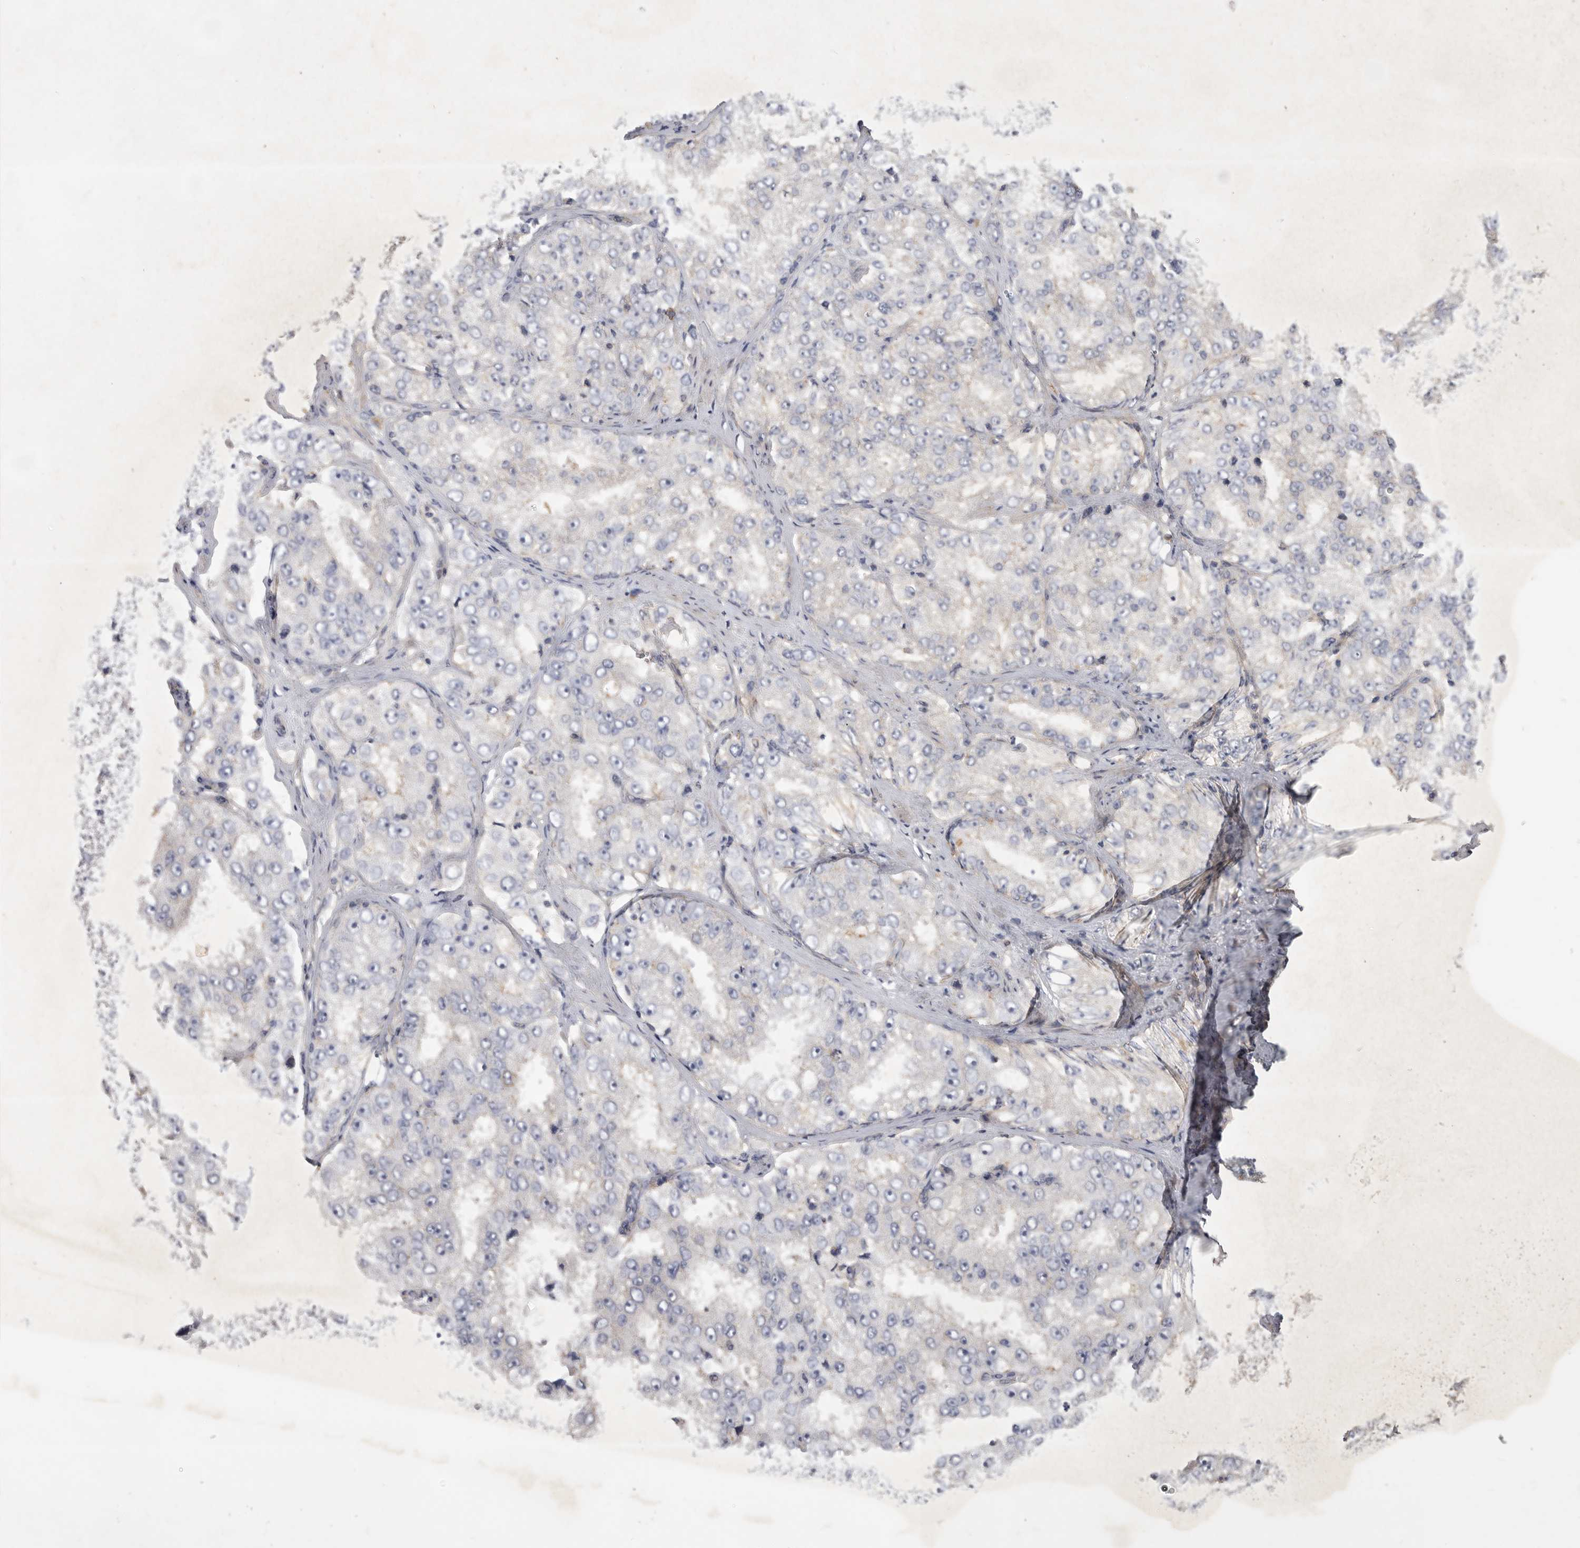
{"staining": {"intensity": "weak", "quantity": "<25%", "location": "cytoplasmic/membranous"}, "tissue": "prostate cancer", "cell_type": "Tumor cells", "image_type": "cancer", "snomed": [{"axis": "morphology", "description": "Adenocarcinoma, High grade"}, {"axis": "topography", "description": "Prostate"}], "caption": "Immunohistochemistry photomicrograph of prostate adenocarcinoma (high-grade) stained for a protein (brown), which exhibits no staining in tumor cells.", "gene": "MLPH", "patient": {"sex": "male", "age": 58}}